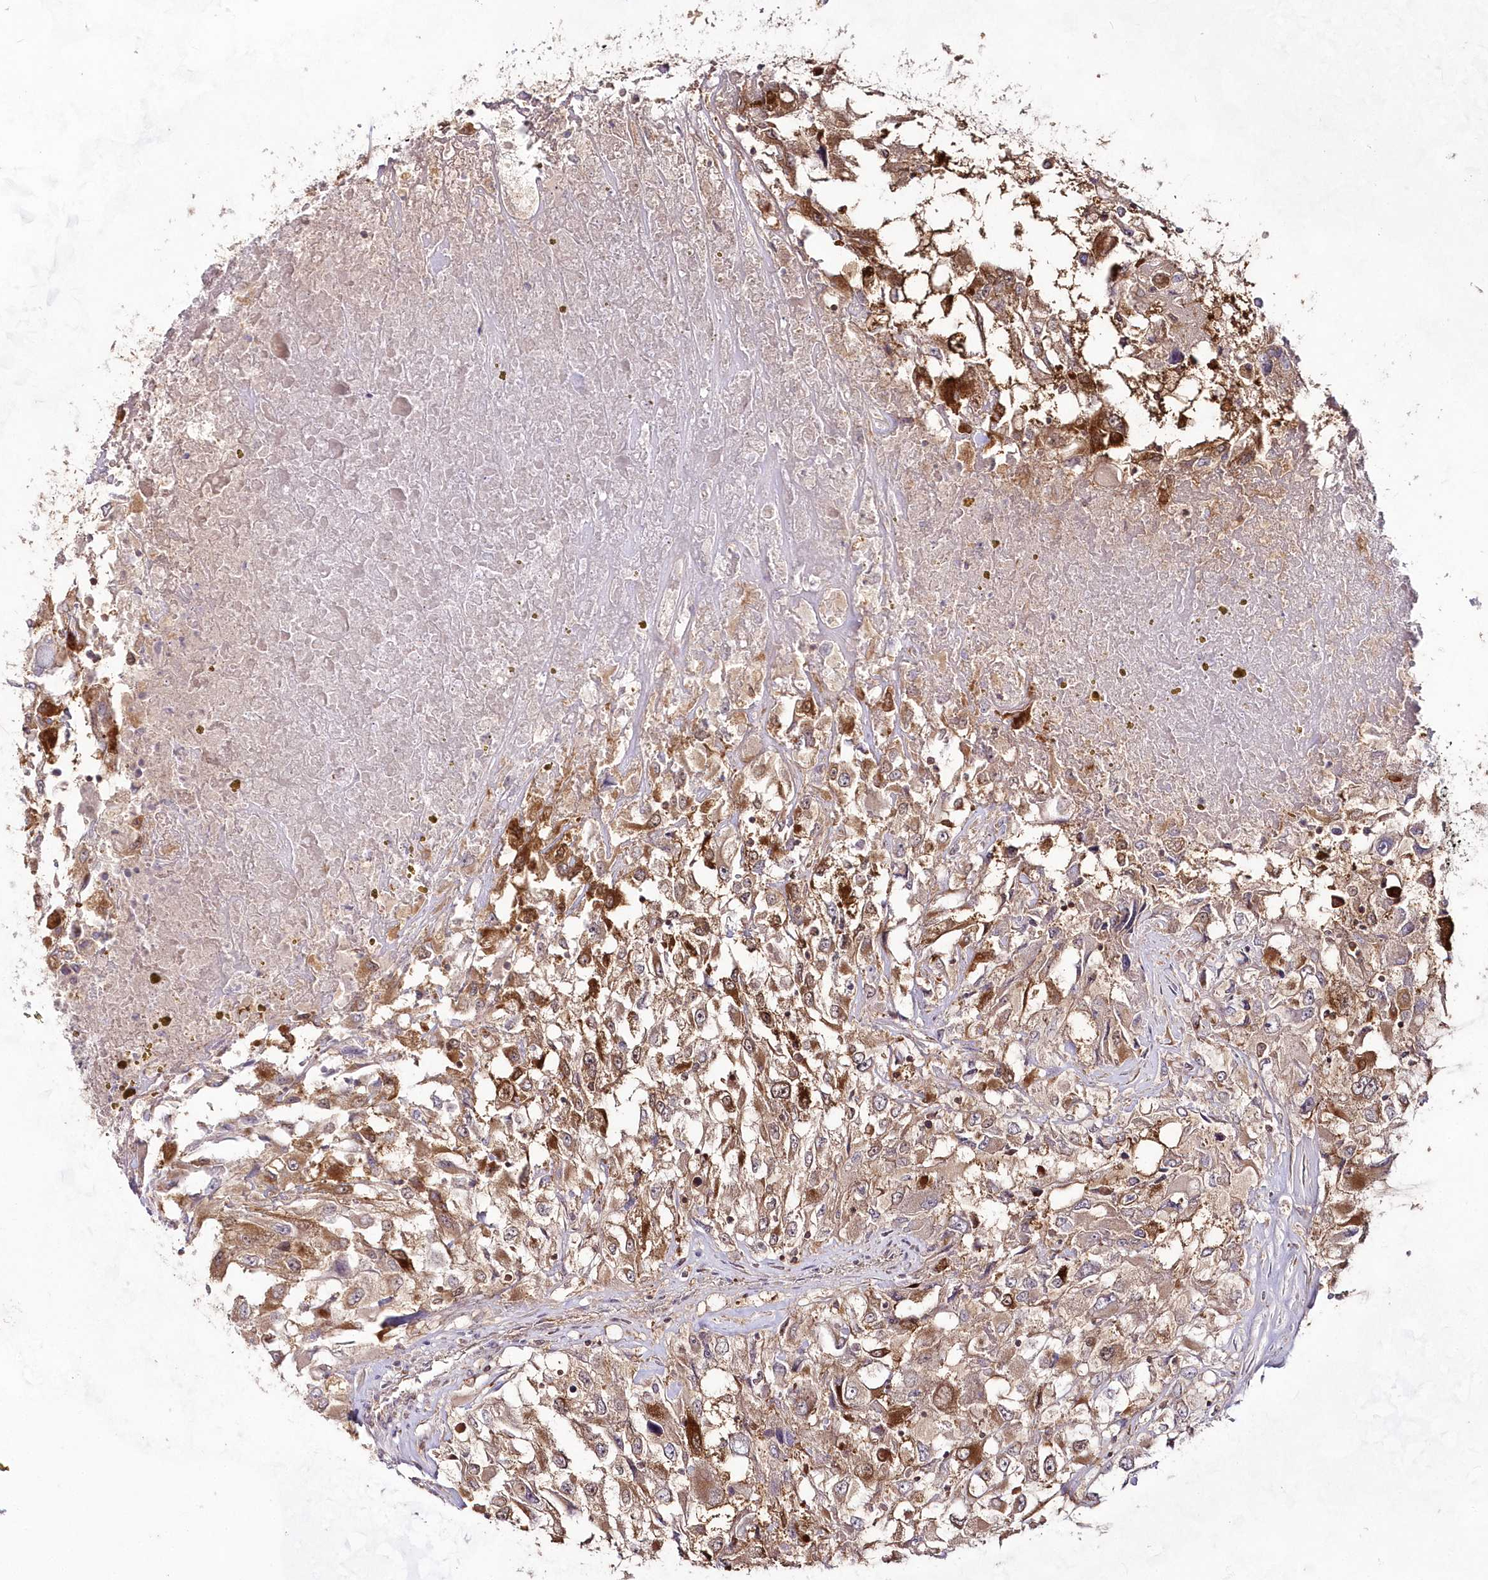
{"staining": {"intensity": "moderate", "quantity": "25%-75%", "location": "cytoplasmic/membranous"}, "tissue": "renal cancer", "cell_type": "Tumor cells", "image_type": "cancer", "snomed": [{"axis": "morphology", "description": "Adenocarcinoma, NOS"}, {"axis": "topography", "description": "Kidney"}], "caption": "Adenocarcinoma (renal) tissue displays moderate cytoplasmic/membranous expression in approximately 25%-75% of tumor cells", "gene": "IMPA1", "patient": {"sex": "female", "age": 52}}